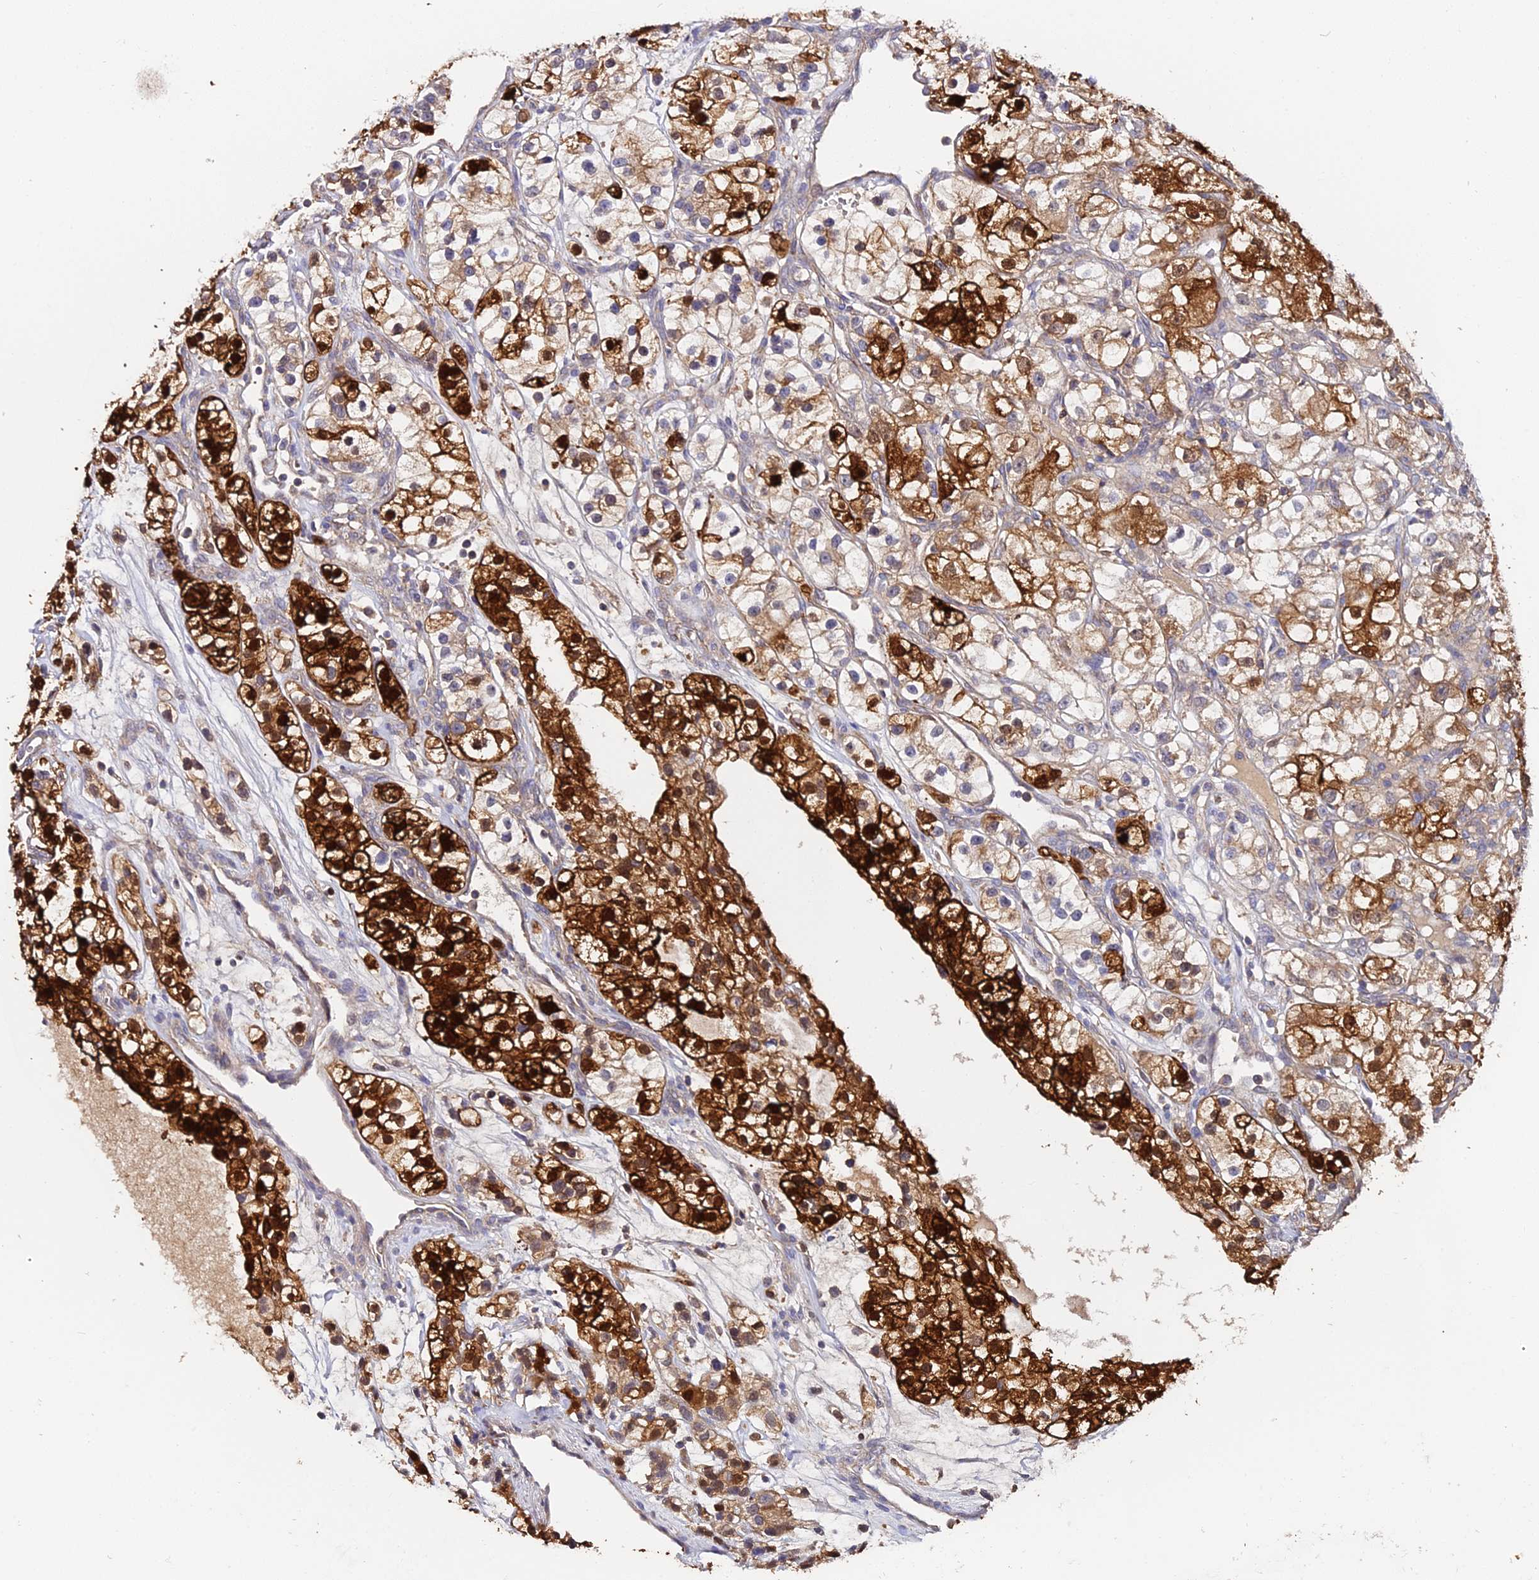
{"staining": {"intensity": "strong", "quantity": ">75%", "location": "cytoplasmic/membranous"}, "tissue": "renal cancer", "cell_type": "Tumor cells", "image_type": "cancer", "snomed": [{"axis": "morphology", "description": "Adenocarcinoma, NOS"}, {"axis": "topography", "description": "Kidney"}], "caption": "Immunohistochemistry of human renal adenocarcinoma demonstrates high levels of strong cytoplasmic/membranous expression in about >75% of tumor cells.", "gene": "ZBED8", "patient": {"sex": "female", "age": 57}}